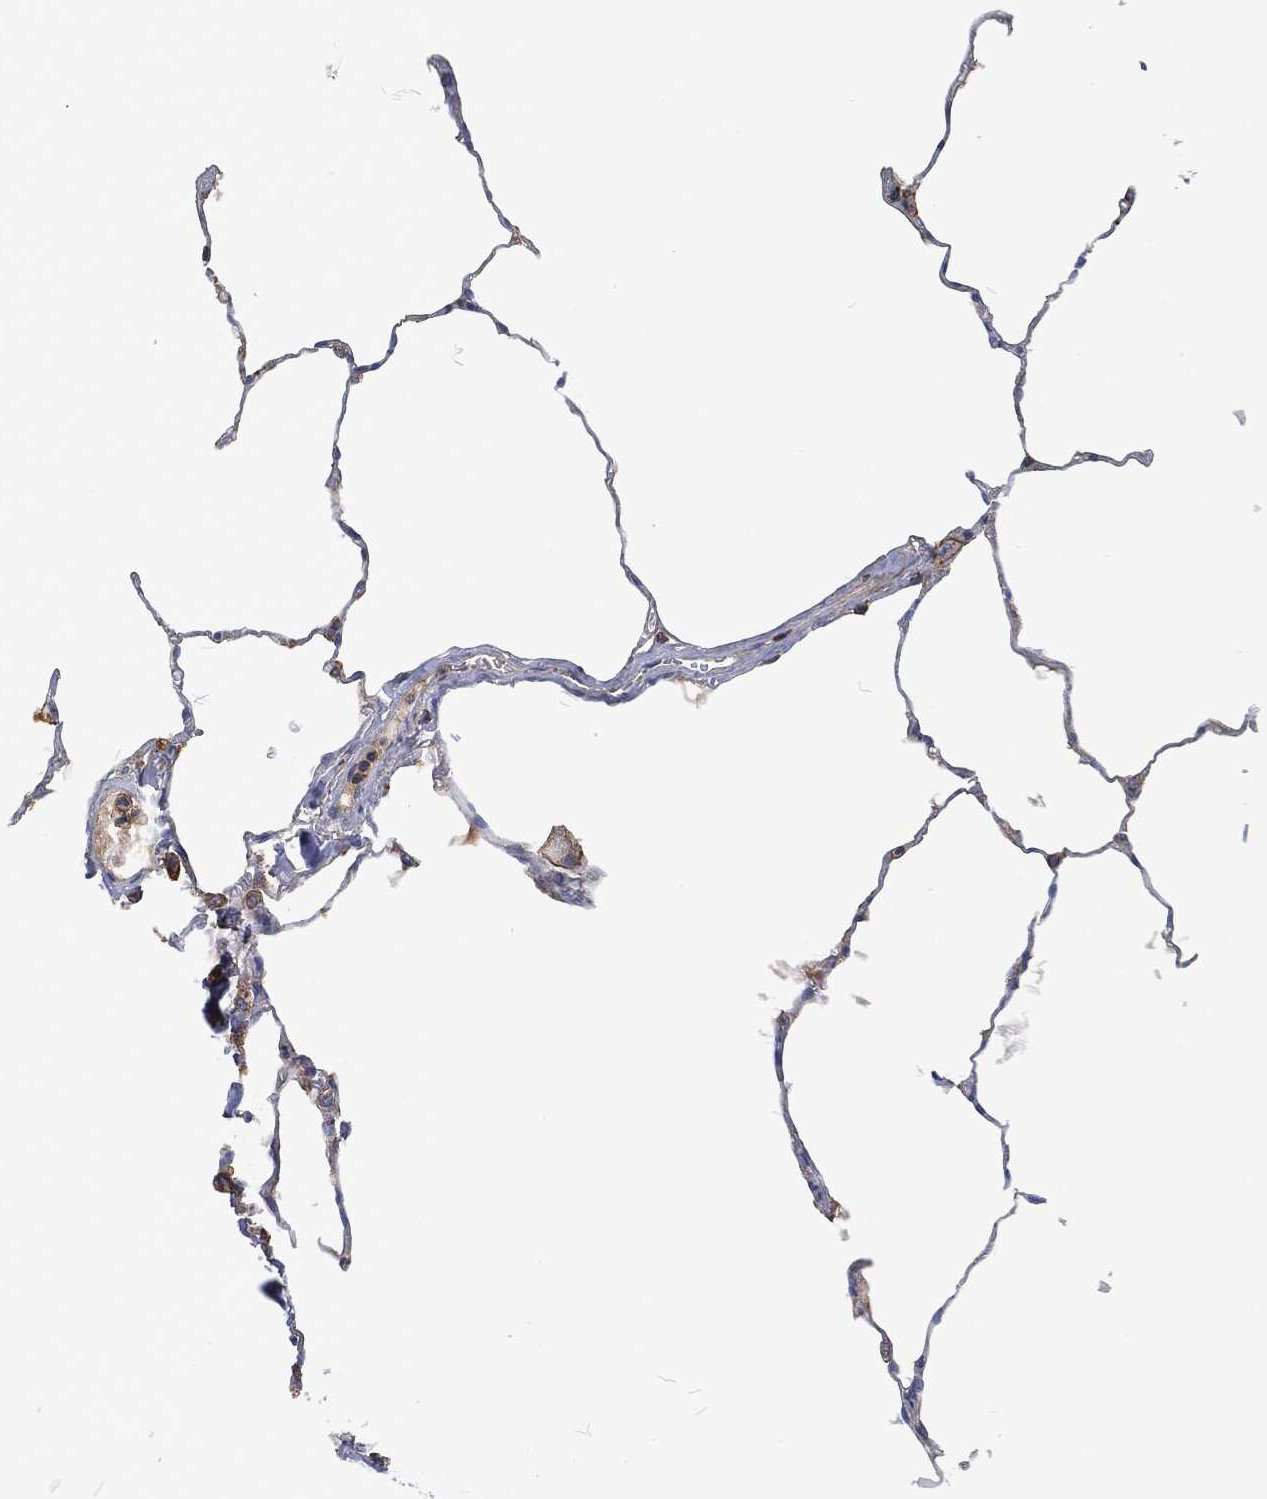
{"staining": {"intensity": "negative", "quantity": "none", "location": "none"}, "tissue": "lung", "cell_type": "Alveolar cells", "image_type": "normal", "snomed": [{"axis": "morphology", "description": "Normal tissue, NOS"}, {"axis": "morphology", "description": "Adenocarcinoma, metastatic, NOS"}, {"axis": "topography", "description": "Lung"}], "caption": "High magnification brightfield microscopy of benign lung stained with DAB (3,3'-diaminobenzidine) (brown) and counterstained with hematoxylin (blue): alveolar cells show no significant positivity.", "gene": "LGALS9", "patient": {"sex": "male", "age": 45}}